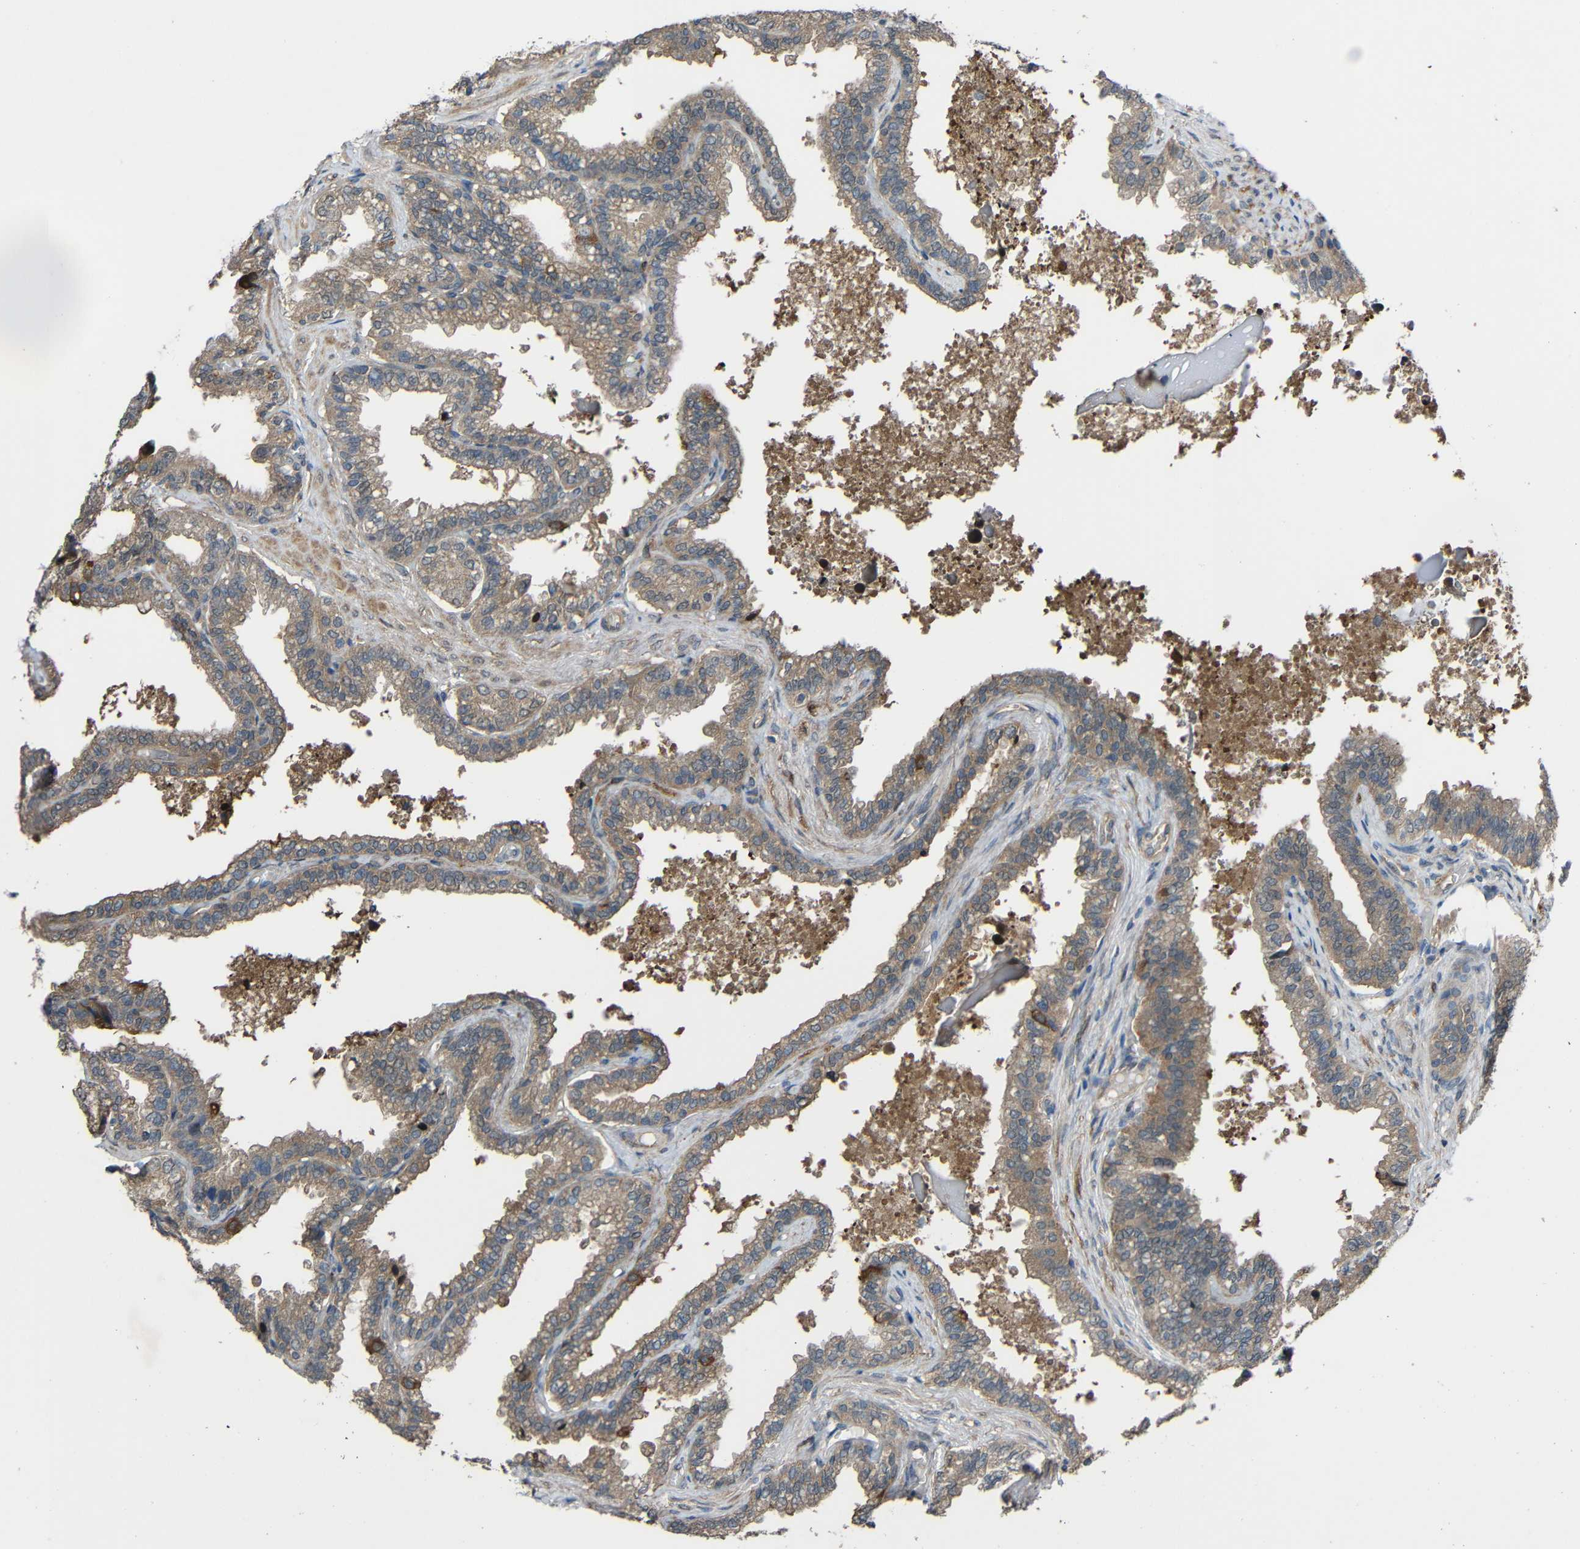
{"staining": {"intensity": "moderate", "quantity": ">75%", "location": "cytoplasmic/membranous"}, "tissue": "seminal vesicle", "cell_type": "Glandular cells", "image_type": "normal", "snomed": [{"axis": "morphology", "description": "Normal tissue, NOS"}, {"axis": "topography", "description": "Seminal veicle"}], "caption": "A photomicrograph of seminal vesicle stained for a protein exhibits moderate cytoplasmic/membranous brown staining in glandular cells.", "gene": "CHST9", "patient": {"sex": "male", "age": 46}}